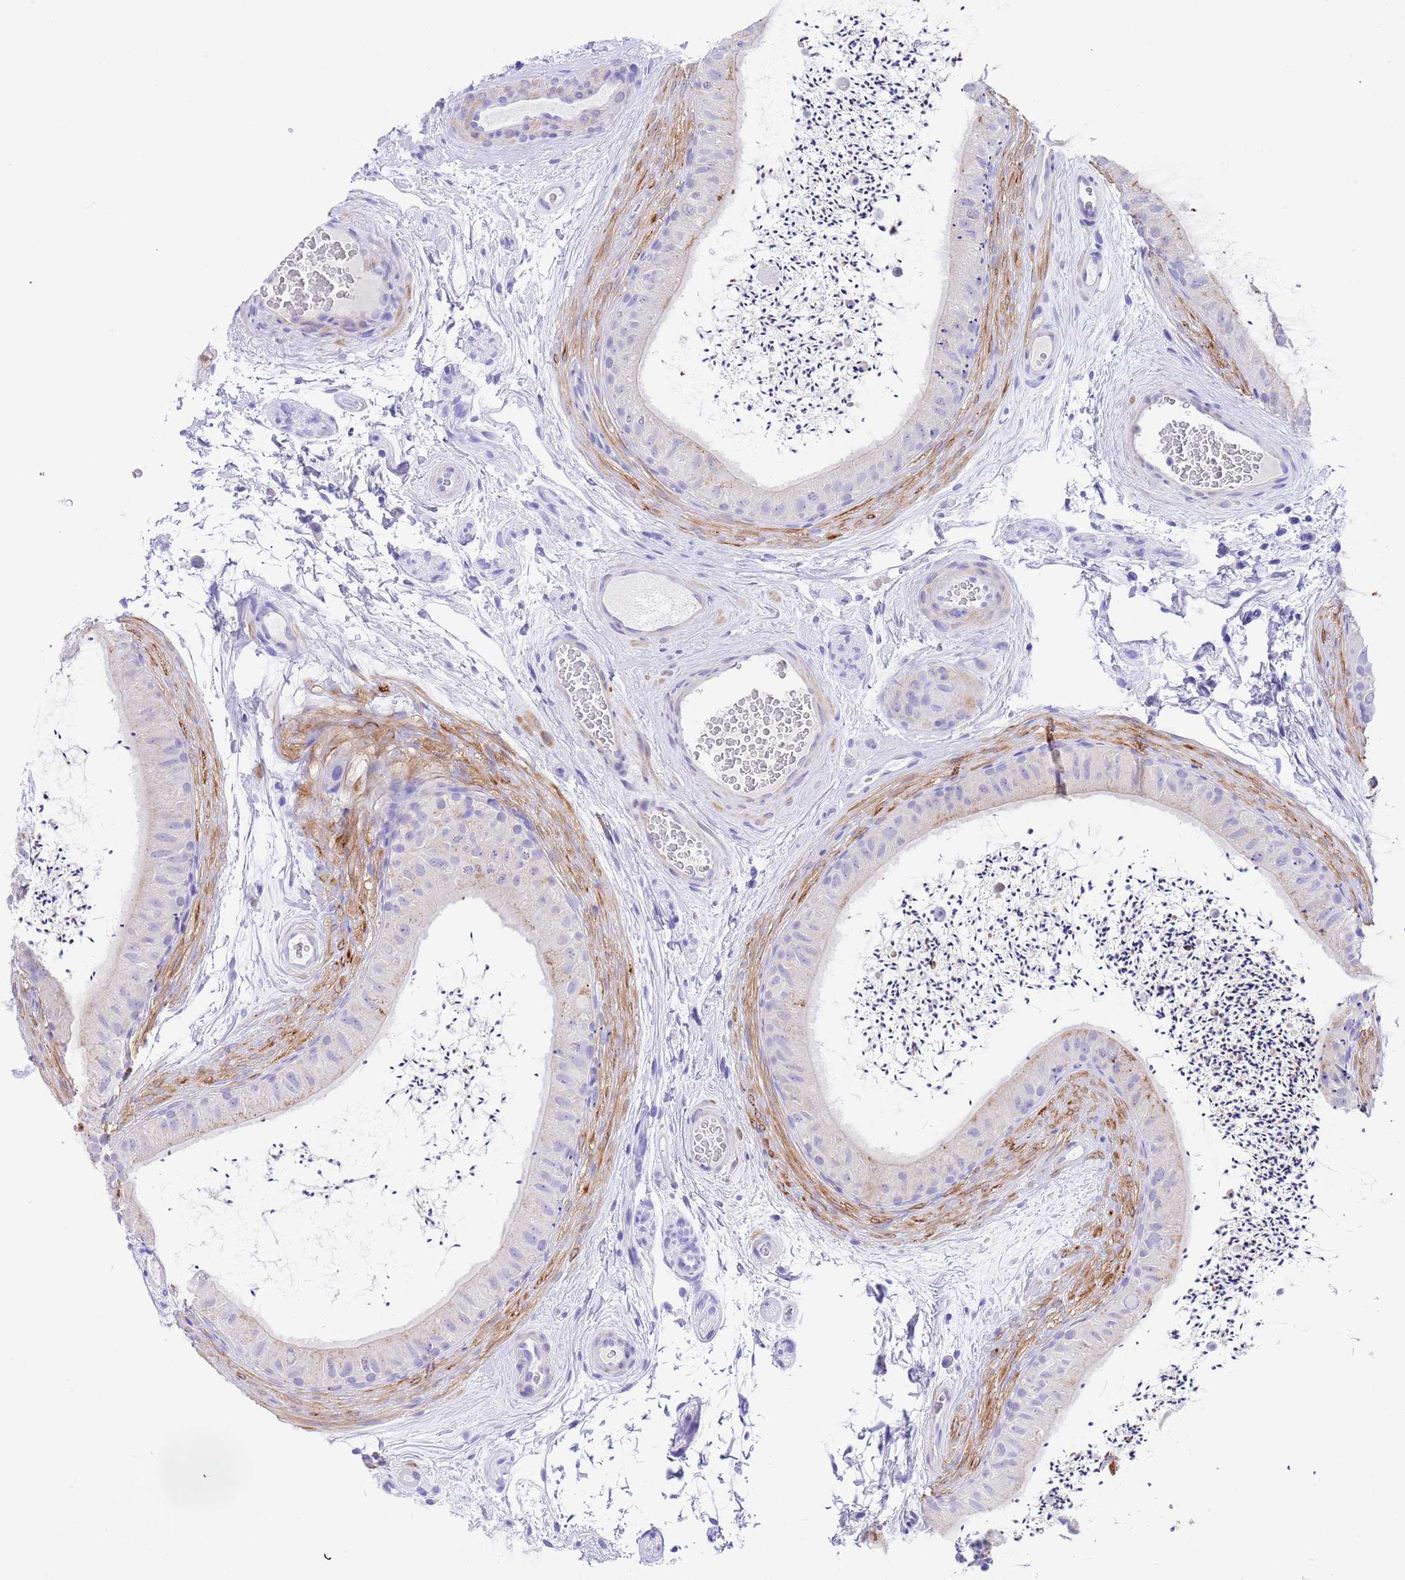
{"staining": {"intensity": "negative", "quantity": "none", "location": "none"}, "tissue": "epididymis", "cell_type": "Glandular cells", "image_type": "normal", "snomed": [{"axis": "morphology", "description": "Normal tissue, NOS"}, {"axis": "topography", "description": "Epididymis"}], "caption": "IHC of benign human epididymis exhibits no positivity in glandular cells. (Immunohistochemistry, brightfield microscopy, high magnification).", "gene": "USP38", "patient": {"sex": "male", "age": 50}}